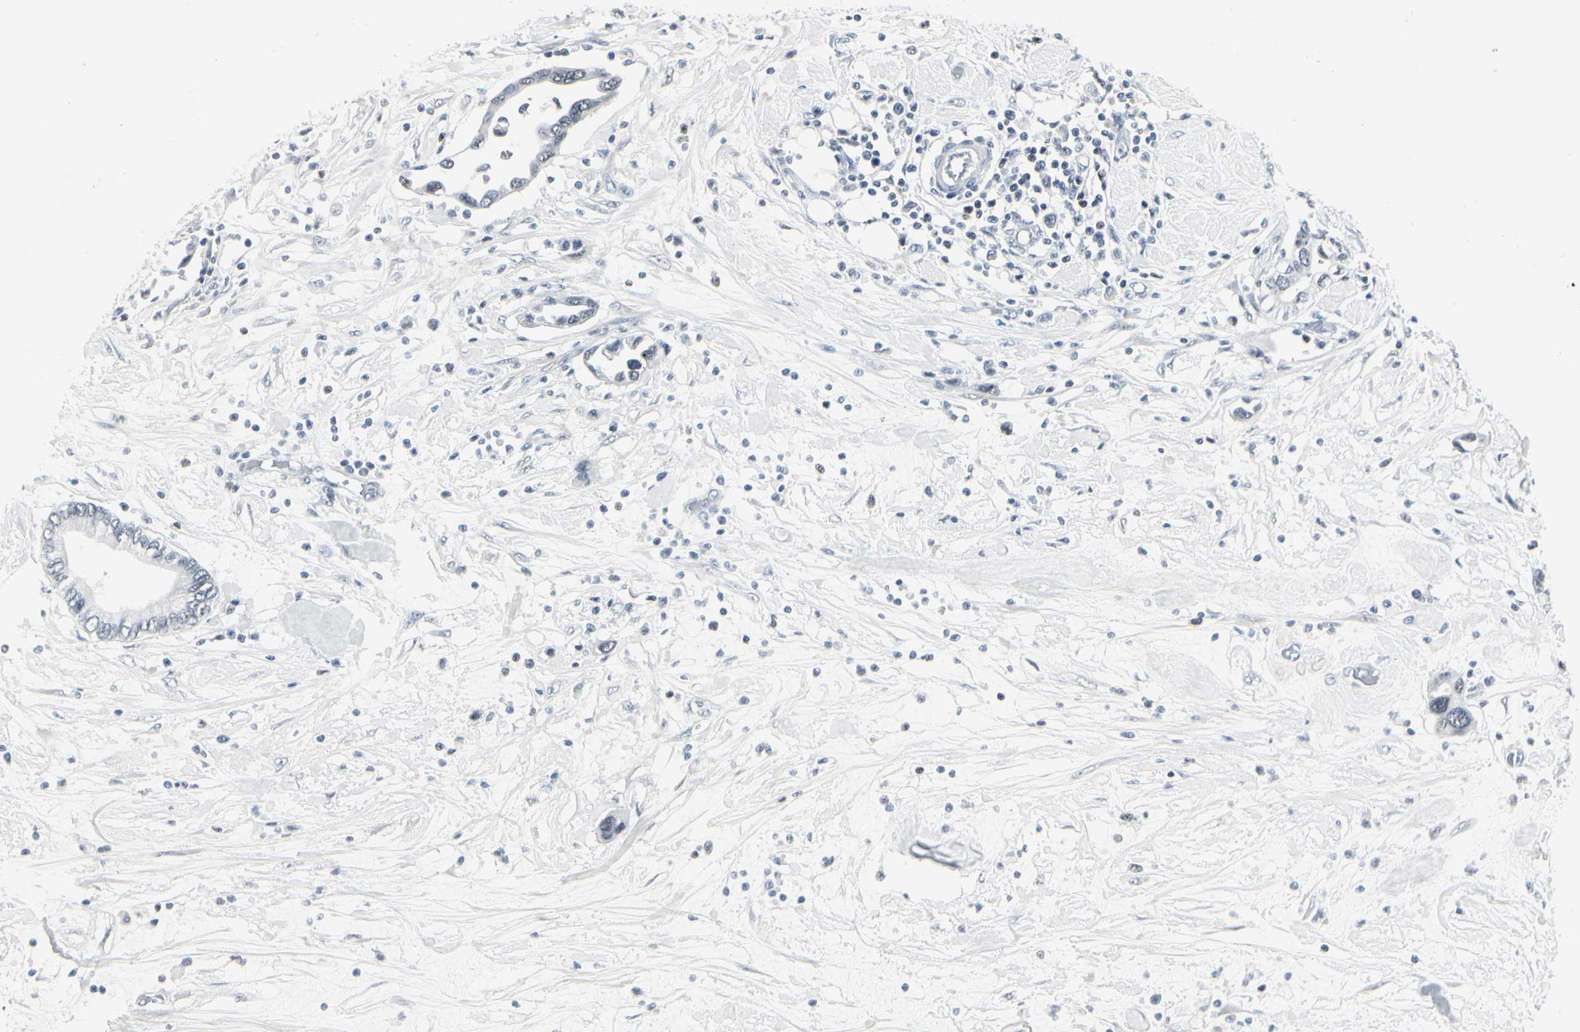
{"staining": {"intensity": "negative", "quantity": "none", "location": "none"}, "tissue": "pancreatic cancer", "cell_type": "Tumor cells", "image_type": "cancer", "snomed": [{"axis": "morphology", "description": "Adenocarcinoma, NOS"}, {"axis": "topography", "description": "Pancreas"}], "caption": "IHC of human pancreatic cancer demonstrates no expression in tumor cells. Brightfield microscopy of immunohistochemistry stained with DAB (3,3'-diaminobenzidine) (brown) and hematoxylin (blue), captured at high magnification.", "gene": "ZBTB7B", "patient": {"sex": "female", "age": 57}}